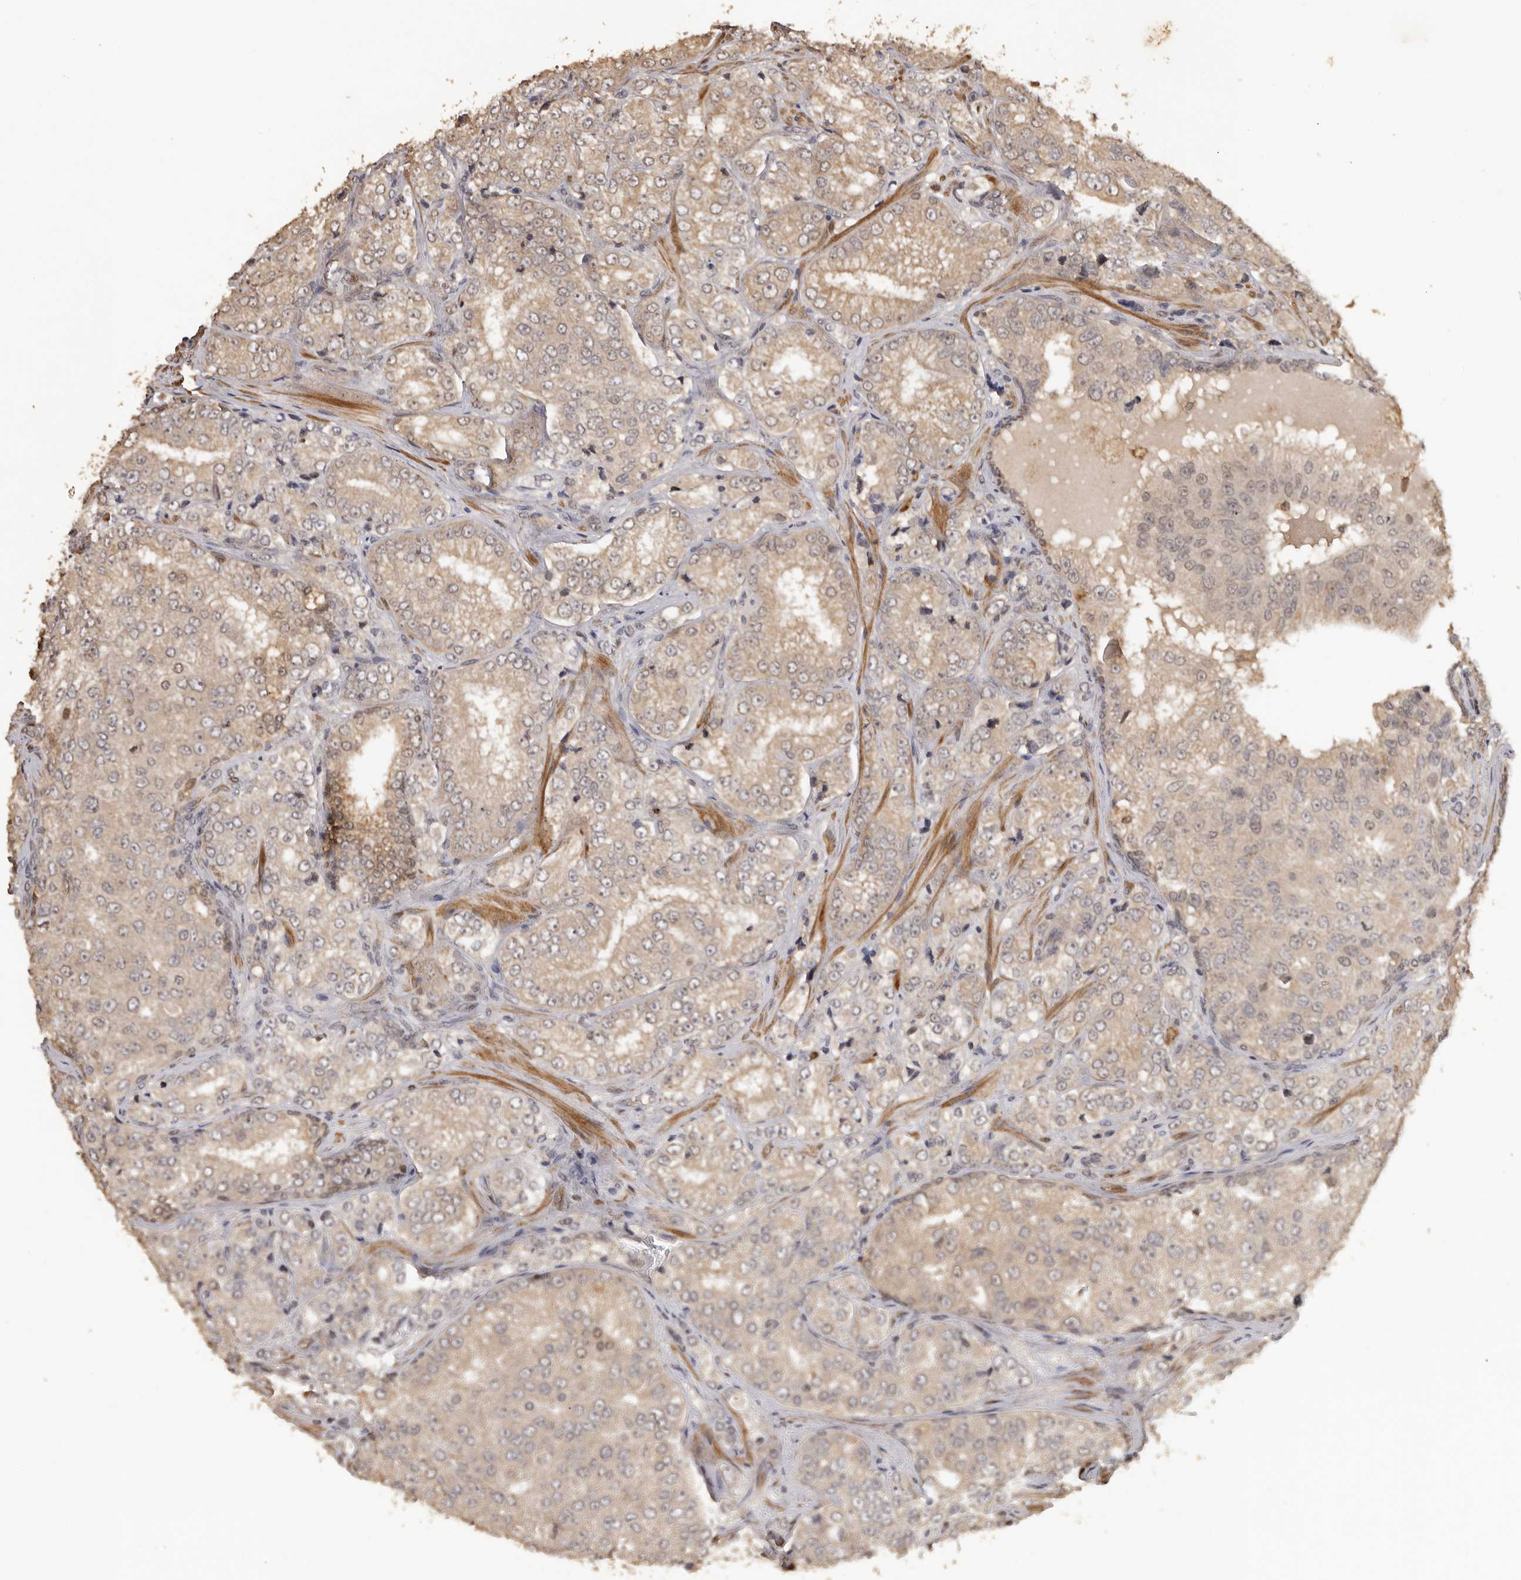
{"staining": {"intensity": "weak", "quantity": ">75%", "location": "cytoplasmic/membranous"}, "tissue": "prostate cancer", "cell_type": "Tumor cells", "image_type": "cancer", "snomed": [{"axis": "morphology", "description": "Adenocarcinoma, High grade"}, {"axis": "topography", "description": "Prostate"}], "caption": "Immunohistochemistry (IHC) photomicrograph of neoplastic tissue: human prostate high-grade adenocarcinoma stained using IHC exhibits low levels of weak protein expression localized specifically in the cytoplasmic/membranous of tumor cells, appearing as a cytoplasmic/membranous brown color.", "gene": "KIF2B", "patient": {"sex": "male", "age": 58}}